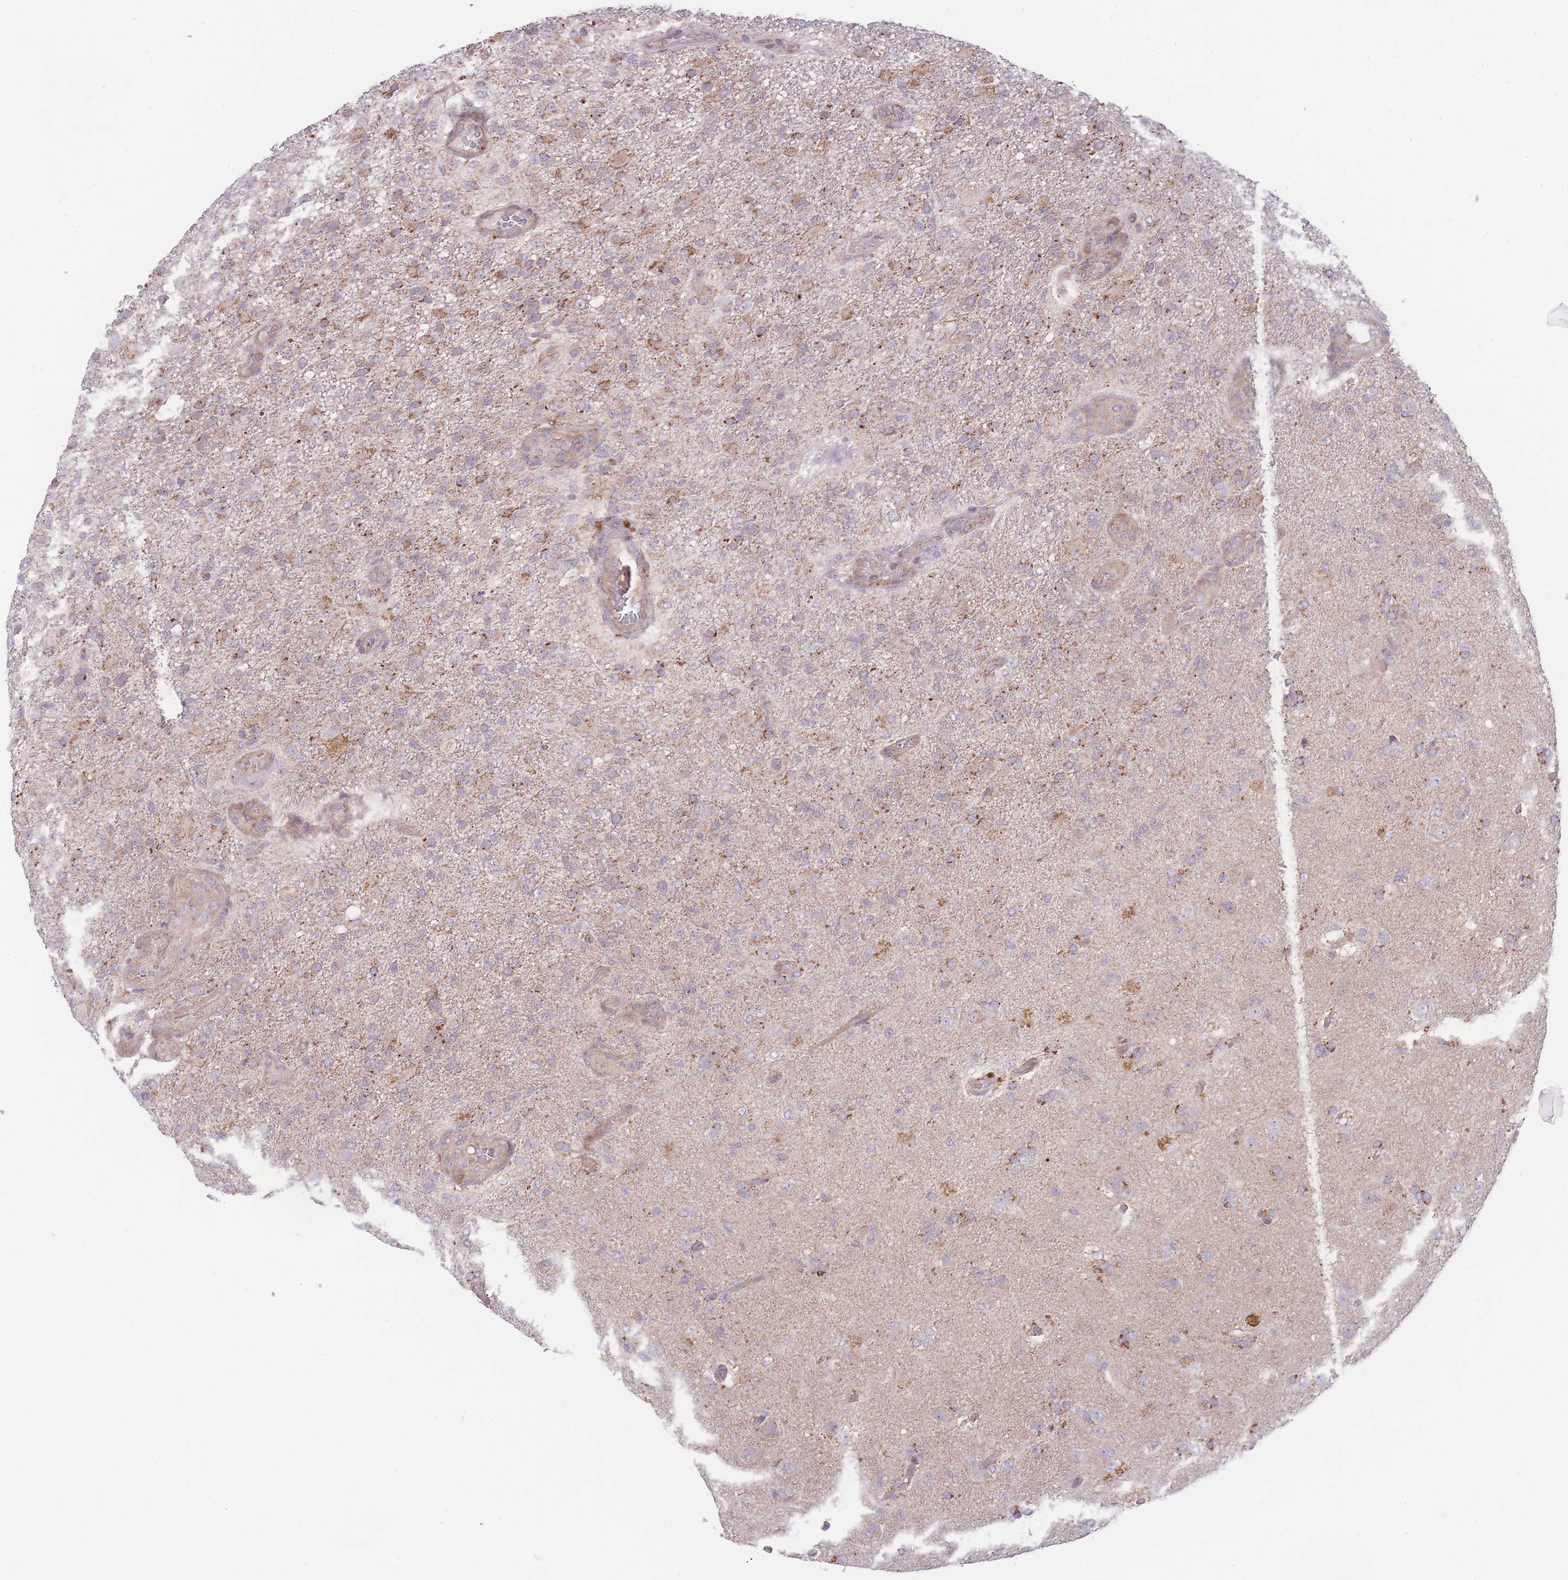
{"staining": {"intensity": "moderate", "quantity": "<25%", "location": "cytoplasmic/membranous"}, "tissue": "glioma", "cell_type": "Tumor cells", "image_type": "cancer", "snomed": [{"axis": "morphology", "description": "Glioma, malignant, High grade"}, {"axis": "topography", "description": "Brain"}], "caption": "A low amount of moderate cytoplasmic/membranous staining is appreciated in approximately <25% of tumor cells in glioma tissue.", "gene": "BOLA2B", "patient": {"sex": "female", "age": 74}}